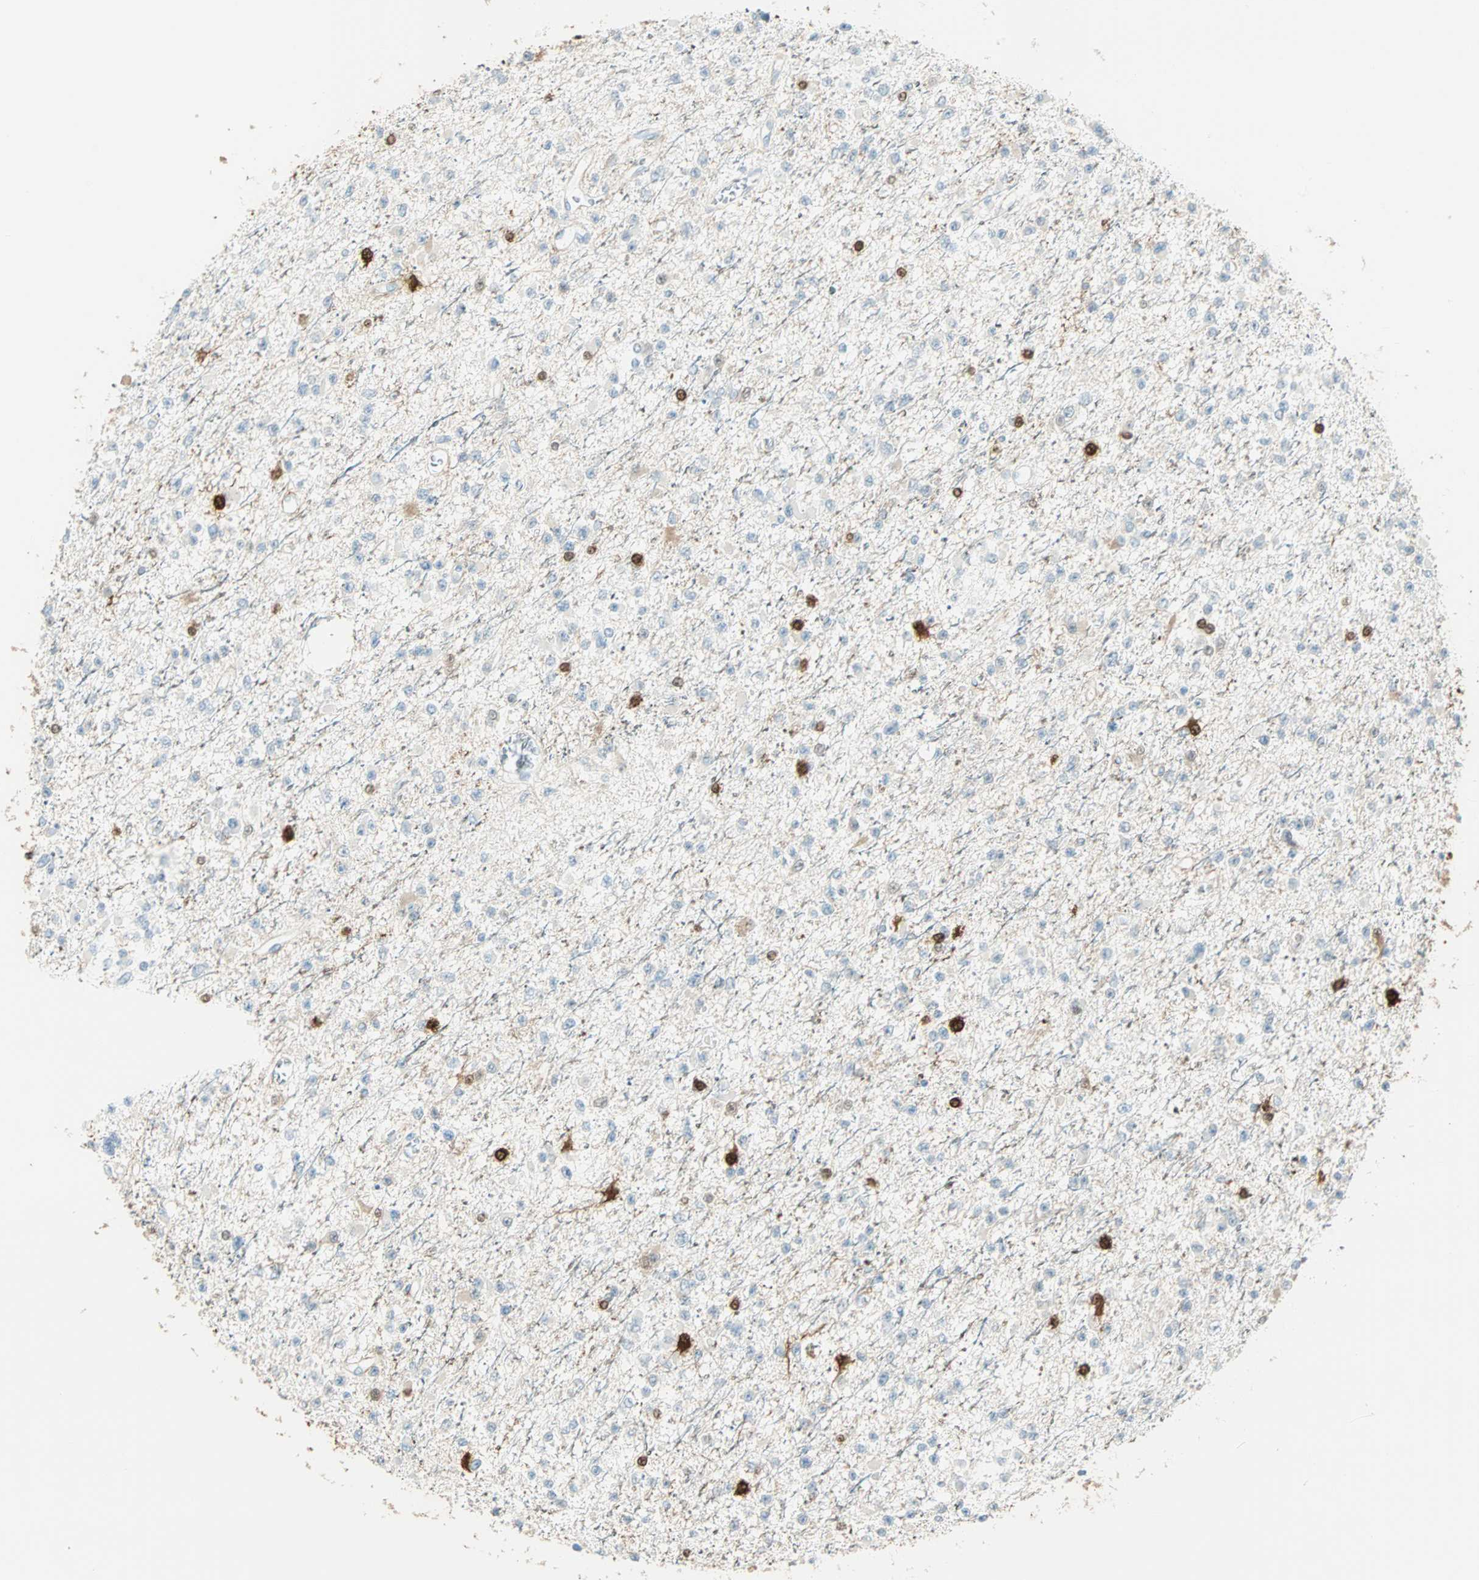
{"staining": {"intensity": "weak", "quantity": "<25%", "location": "cytoplasmic/membranous"}, "tissue": "glioma", "cell_type": "Tumor cells", "image_type": "cancer", "snomed": [{"axis": "morphology", "description": "Glioma, malignant, Low grade"}, {"axis": "topography", "description": "Brain"}], "caption": "Glioma was stained to show a protein in brown. There is no significant expression in tumor cells.", "gene": "S100A1", "patient": {"sex": "female", "age": 22}}